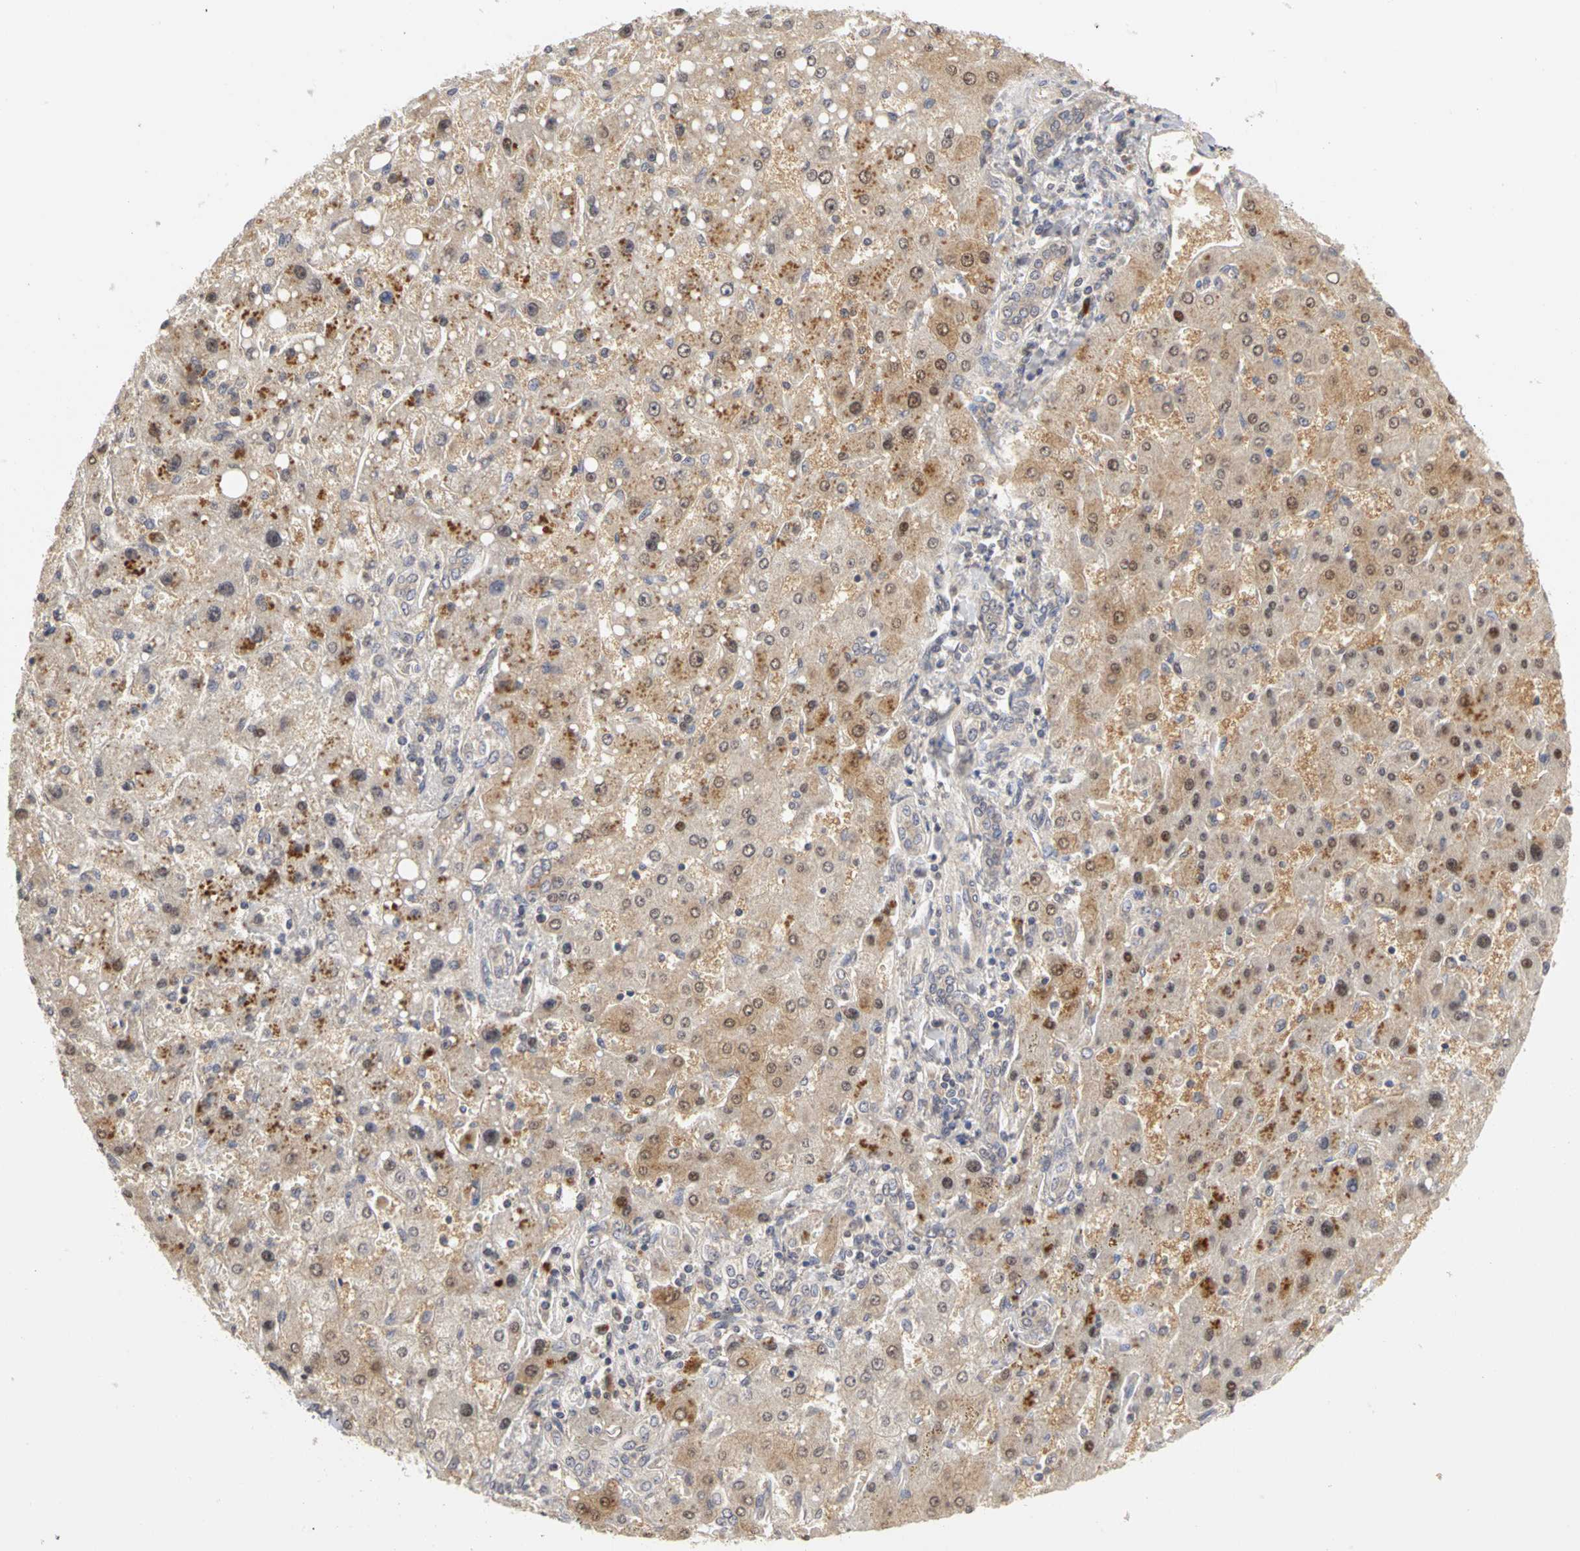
{"staining": {"intensity": "weak", "quantity": ">75%", "location": "cytoplasmic/membranous"}, "tissue": "liver cancer", "cell_type": "Tumor cells", "image_type": "cancer", "snomed": [{"axis": "morphology", "description": "Carcinoma, Hepatocellular, NOS"}, {"axis": "topography", "description": "Liver"}], "caption": "A high-resolution micrograph shows IHC staining of liver hepatocellular carcinoma, which demonstrates weak cytoplasmic/membranous staining in approximately >75% of tumor cells.", "gene": "IRAK1", "patient": {"sex": "female", "age": 53}}